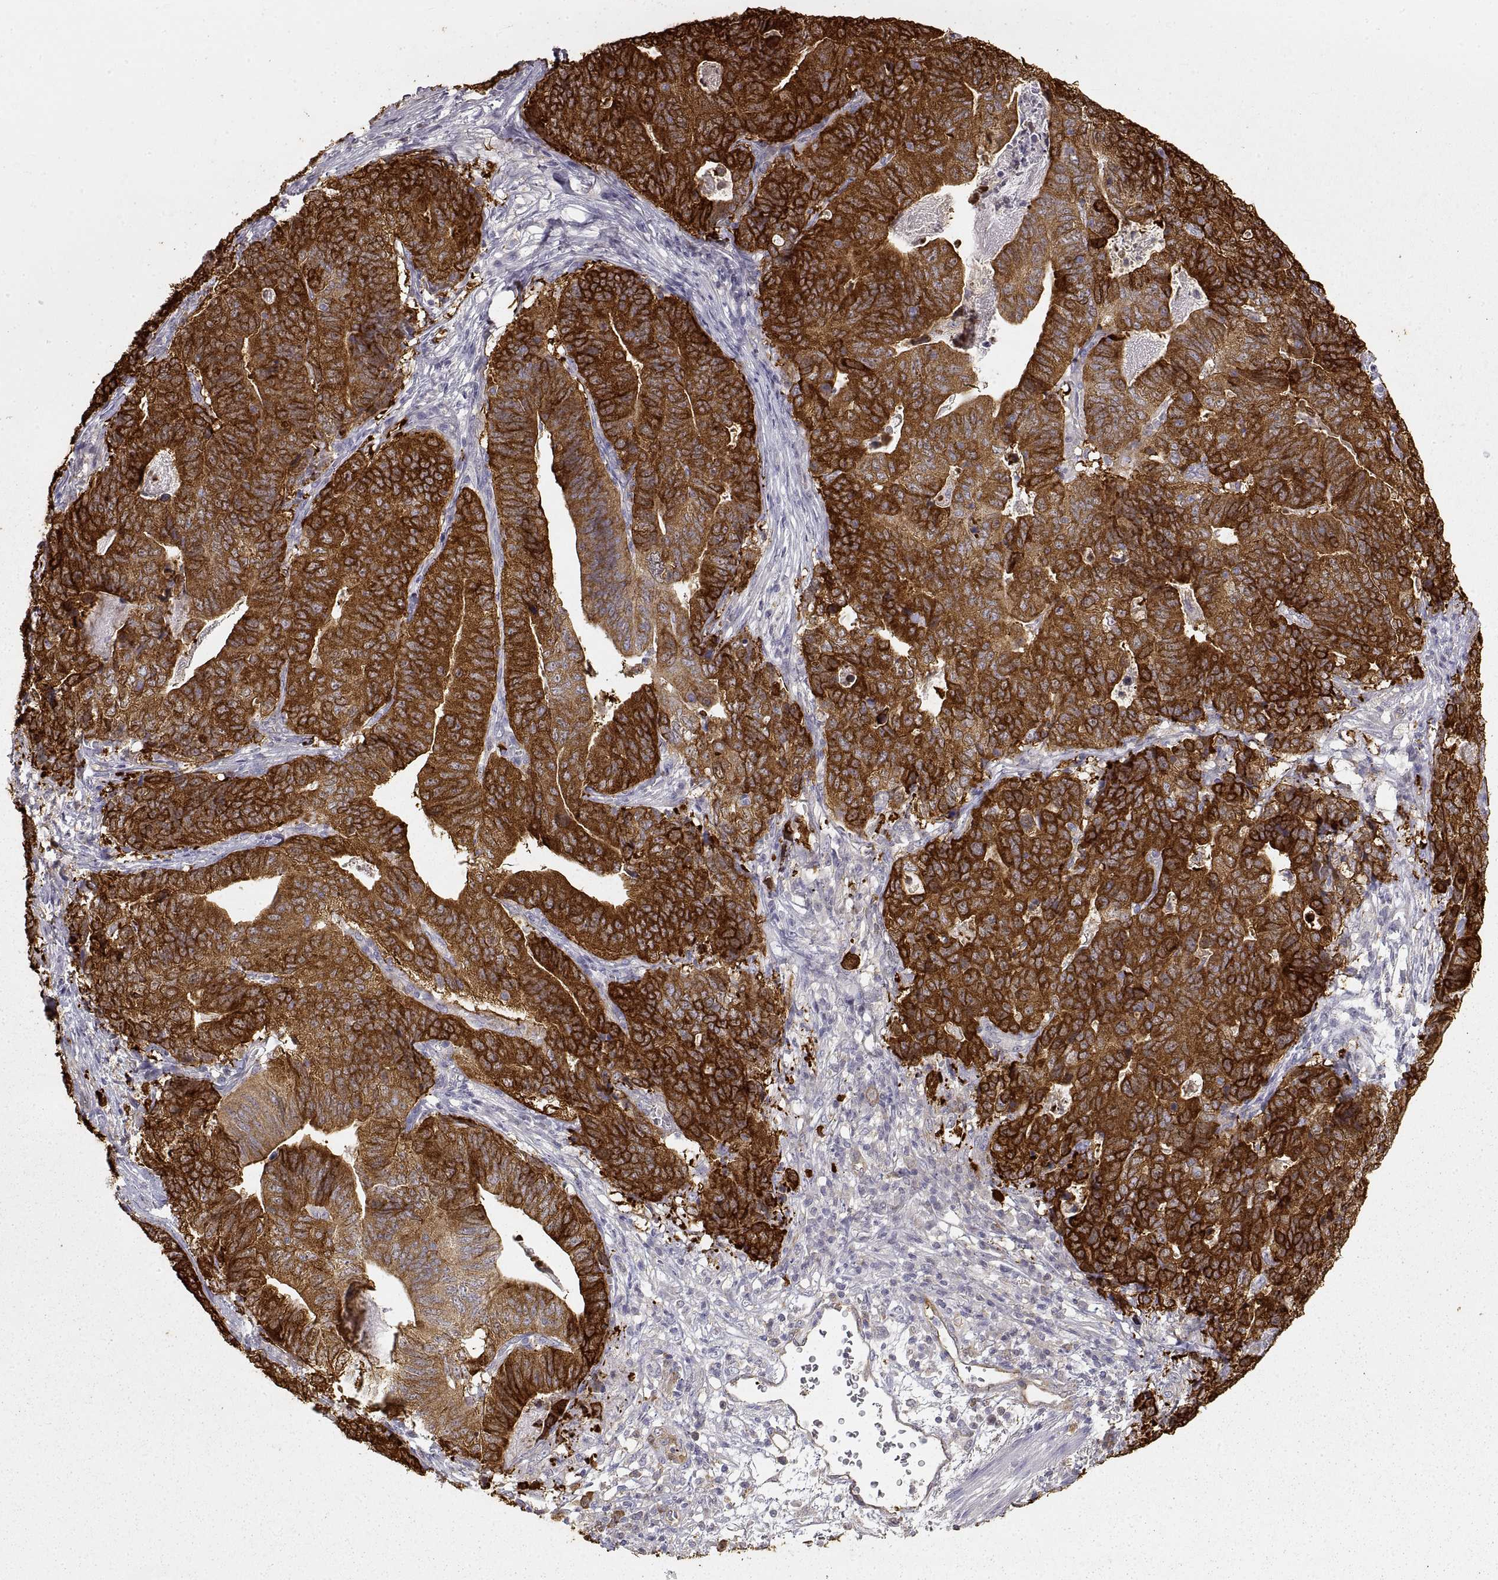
{"staining": {"intensity": "strong", "quantity": ">75%", "location": "cytoplasmic/membranous"}, "tissue": "stomach cancer", "cell_type": "Tumor cells", "image_type": "cancer", "snomed": [{"axis": "morphology", "description": "Adenocarcinoma, NOS"}, {"axis": "topography", "description": "Stomach, upper"}], "caption": "A photomicrograph of human stomach cancer (adenocarcinoma) stained for a protein reveals strong cytoplasmic/membranous brown staining in tumor cells.", "gene": "HSP90AB1", "patient": {"sex": "female", "age": 67}}